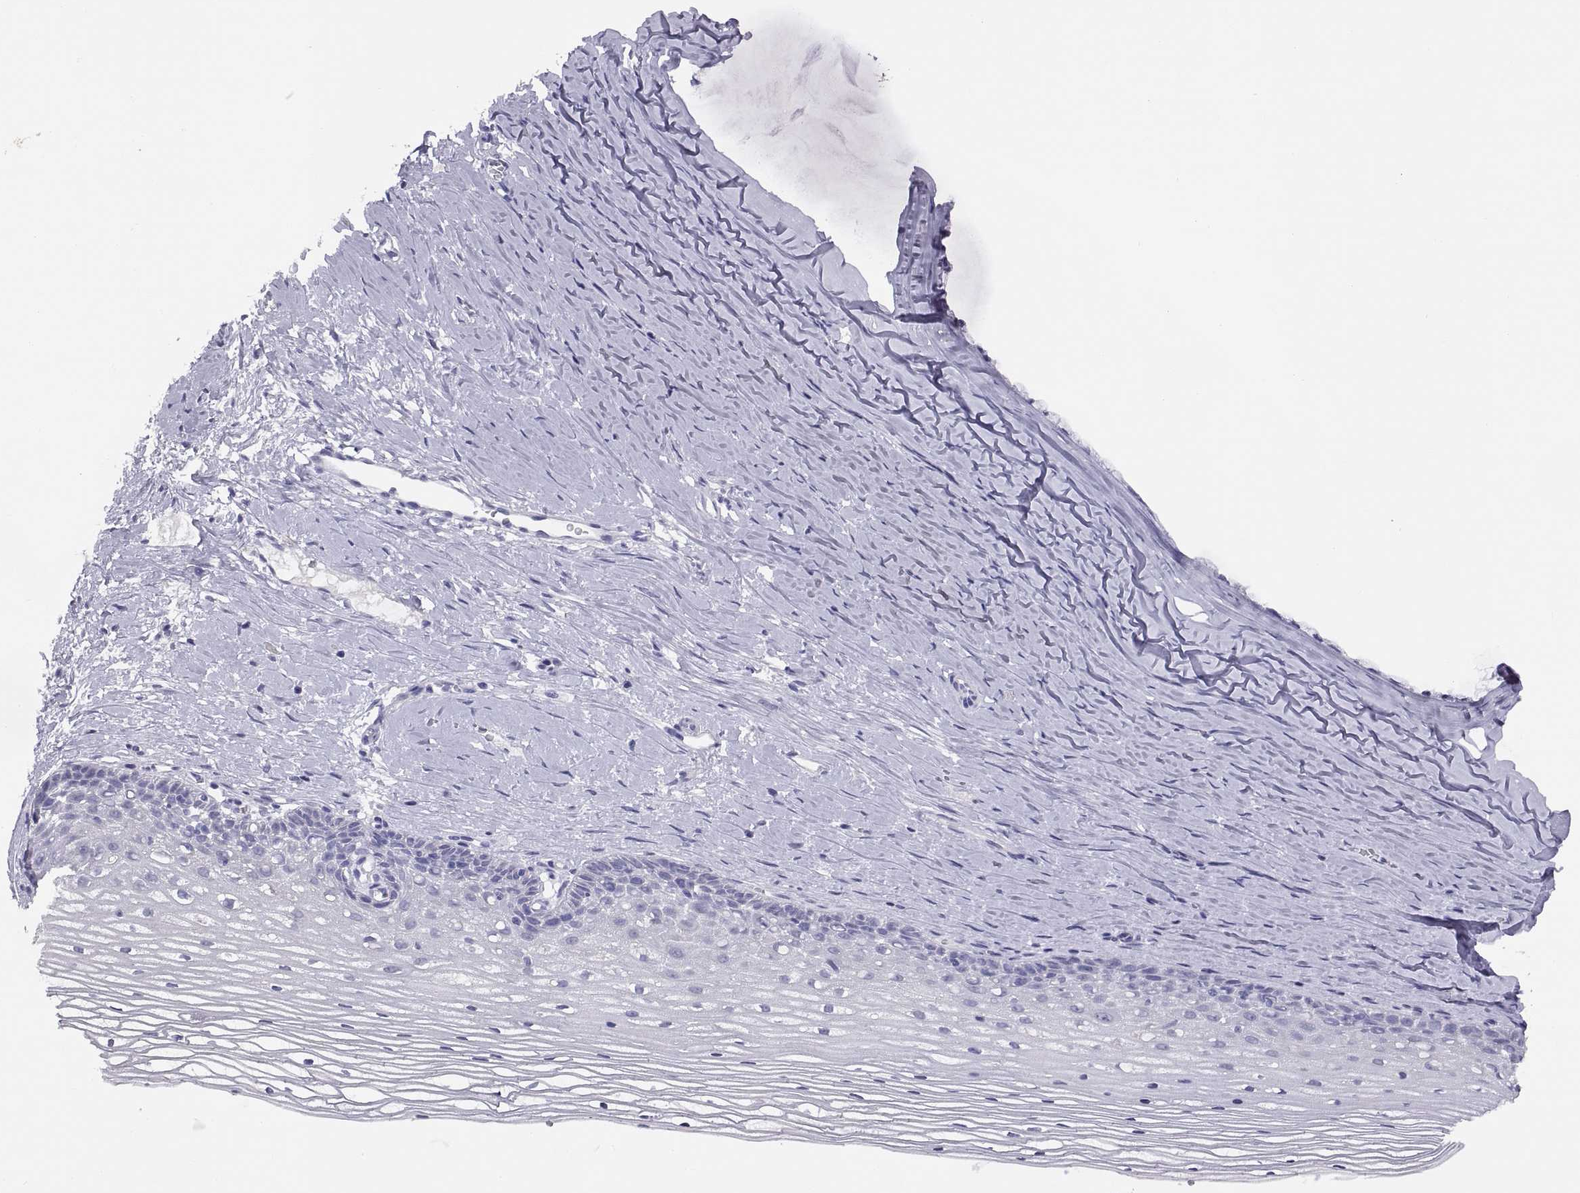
{"staining": {"intensity": "negative", "quantity": "none", "location": "none"}, "tissue": "cervix", "cell_type": "Glandular cells", "image_type": "normal", "snomed": [{"axis": "morphology", "description": "Normal tissue, NOS"}, {"axis": "topography", "description": "Cervix"}], "caption": "This is an IHC micrograph of normal human cervix. There is no staining in glandular cells.", "gene": "STRC", "patient": {"sex": "female", "age": 40}}